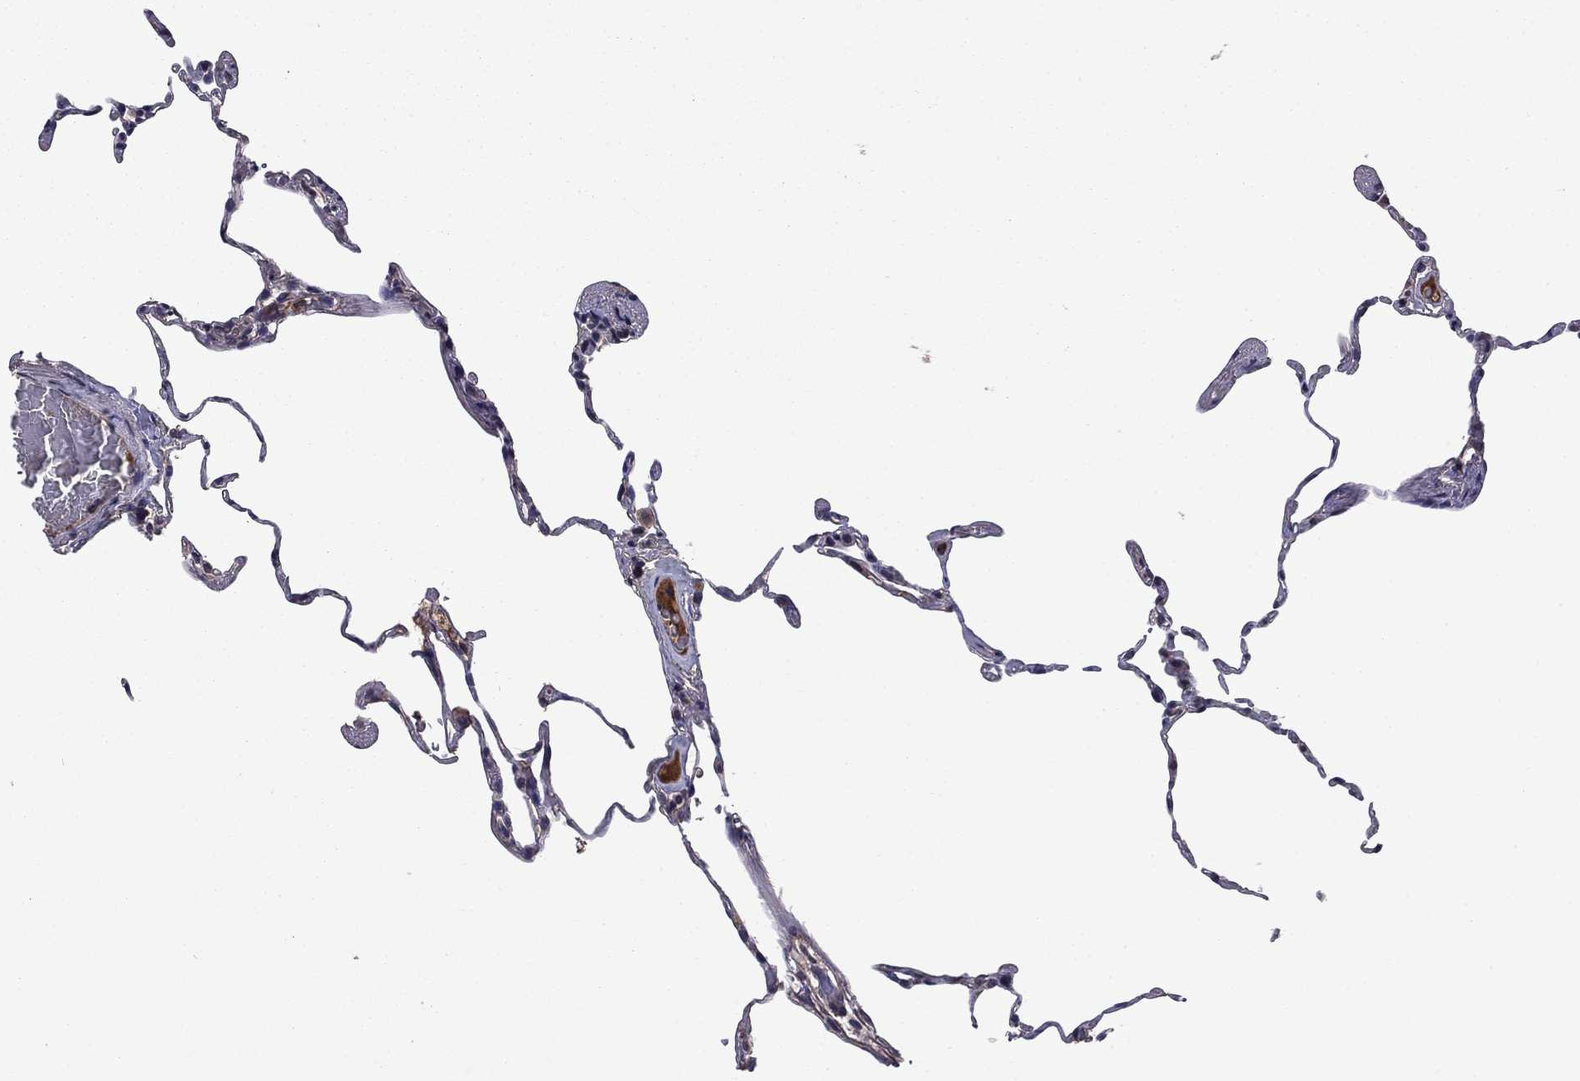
{"staining": {"intensity": "negative", "quantity": "none", "location": "none"}, "tissue": "lung", "cell_type": "Alveolar cells", "image_type": "normal", "snomed": [{"axis": "morphology", "description": "Normal tissue, NOS"}, {"axis": "topography", "description": "Lung"}], "caption": "Immunohistochemistry (IHC) photomicrograph of unremarkable lung: human lung stained with DAB (3,3'-diaminobenzidine) displays no significant protein staining in alveolar cells.", "gene": "PROS1", "patient": {"sex": "female", "age": 57}}